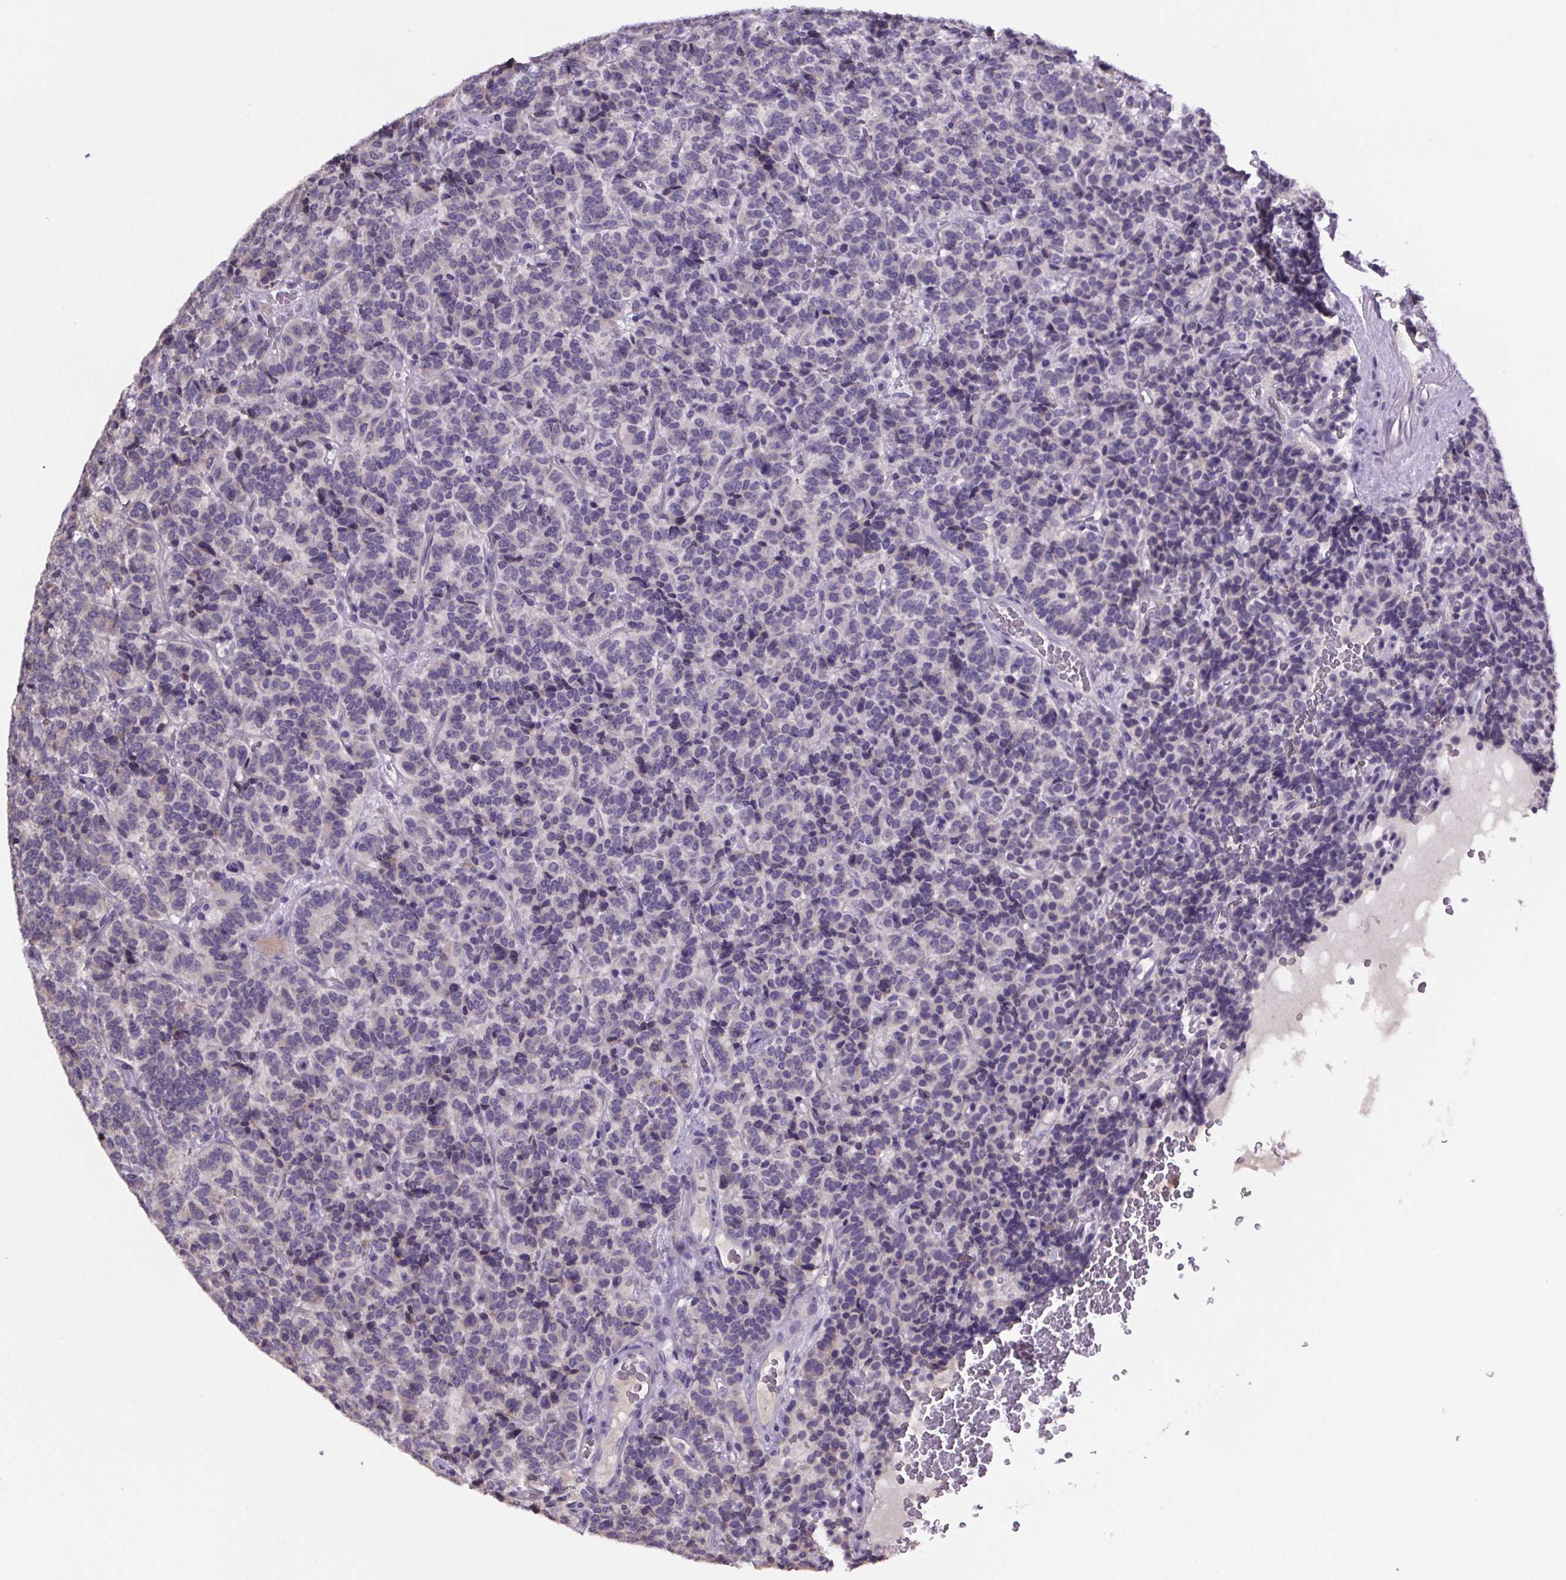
{"staining": {"intensity": "negative", "quantity": "none", "location": "none"}, "tissue": "carcinoid", "cell_type": "Tumor cells", "image_type": "cancer", "snomed": [{"axis": "morphology", "description": "Carcinoid, malignant, NOS"}, {"axis": "topography", "description": "Pancreas"}], "caption": "Carcinoid was stained to show a protein in brown. There is no significant positivity in tumor cells.", "gene": "CUBN", "patient": {"sex": "male", "age": 36}}